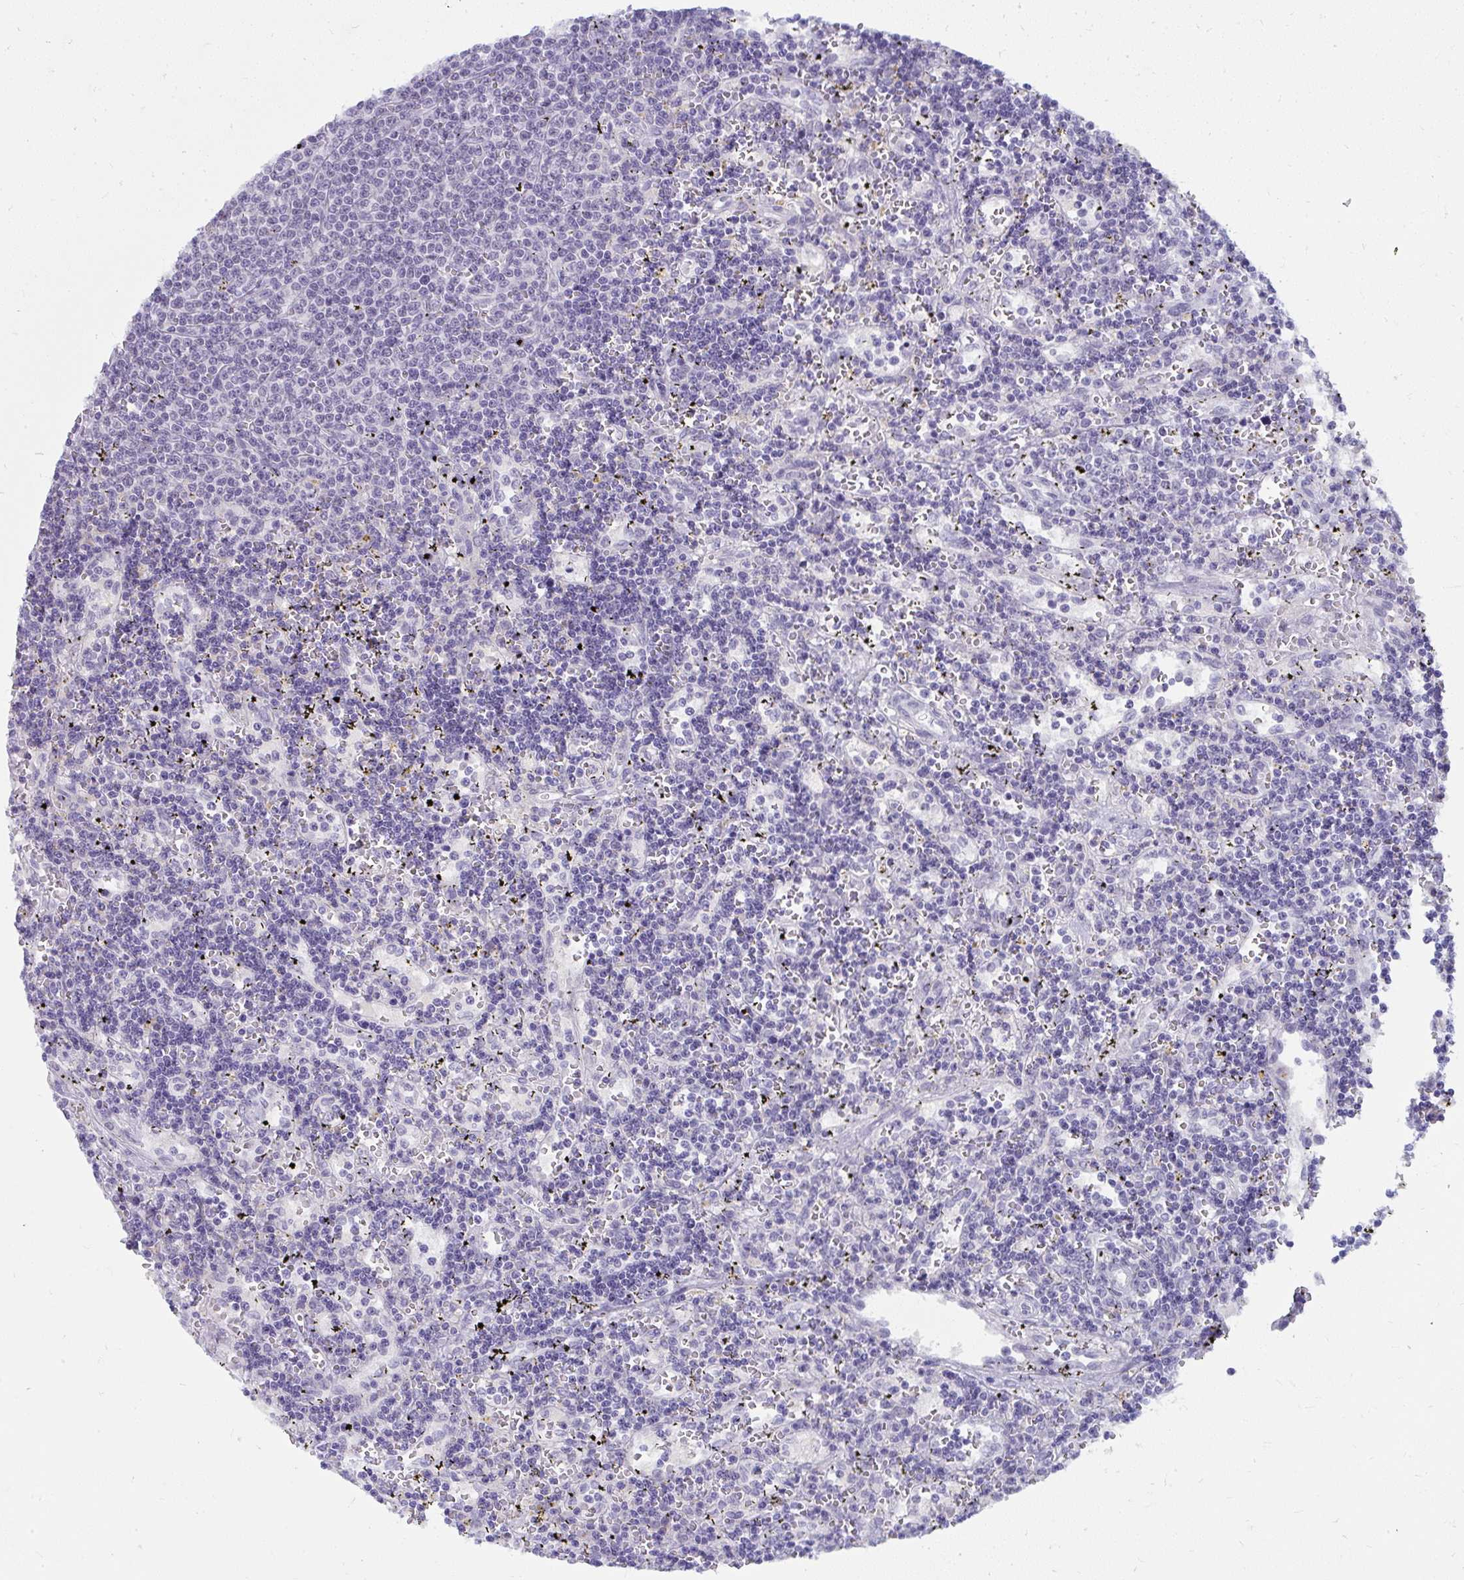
{"staining": {"intensity": "negative", "quantity": "none", "location": "none"}, "tissue": "lymphoma", "cell_type": "Tumor cells", "image_type": "cancer", "snomed": [{"axis": "morphology", "description": "Malignant lymphoma, non-Hodgkin's type, Low grade"}, {"axis": "topography", "description": "Spleen"}], "caption": "A histopathology image of human low-grade malignant lymphoma, non-Hodgkin's type is negative for staining in tumor cells. (IHC, brightfield microscopy, high magnification).", "gene": "UGT3A2", "patient": {"sex": "male", "age": 60}}